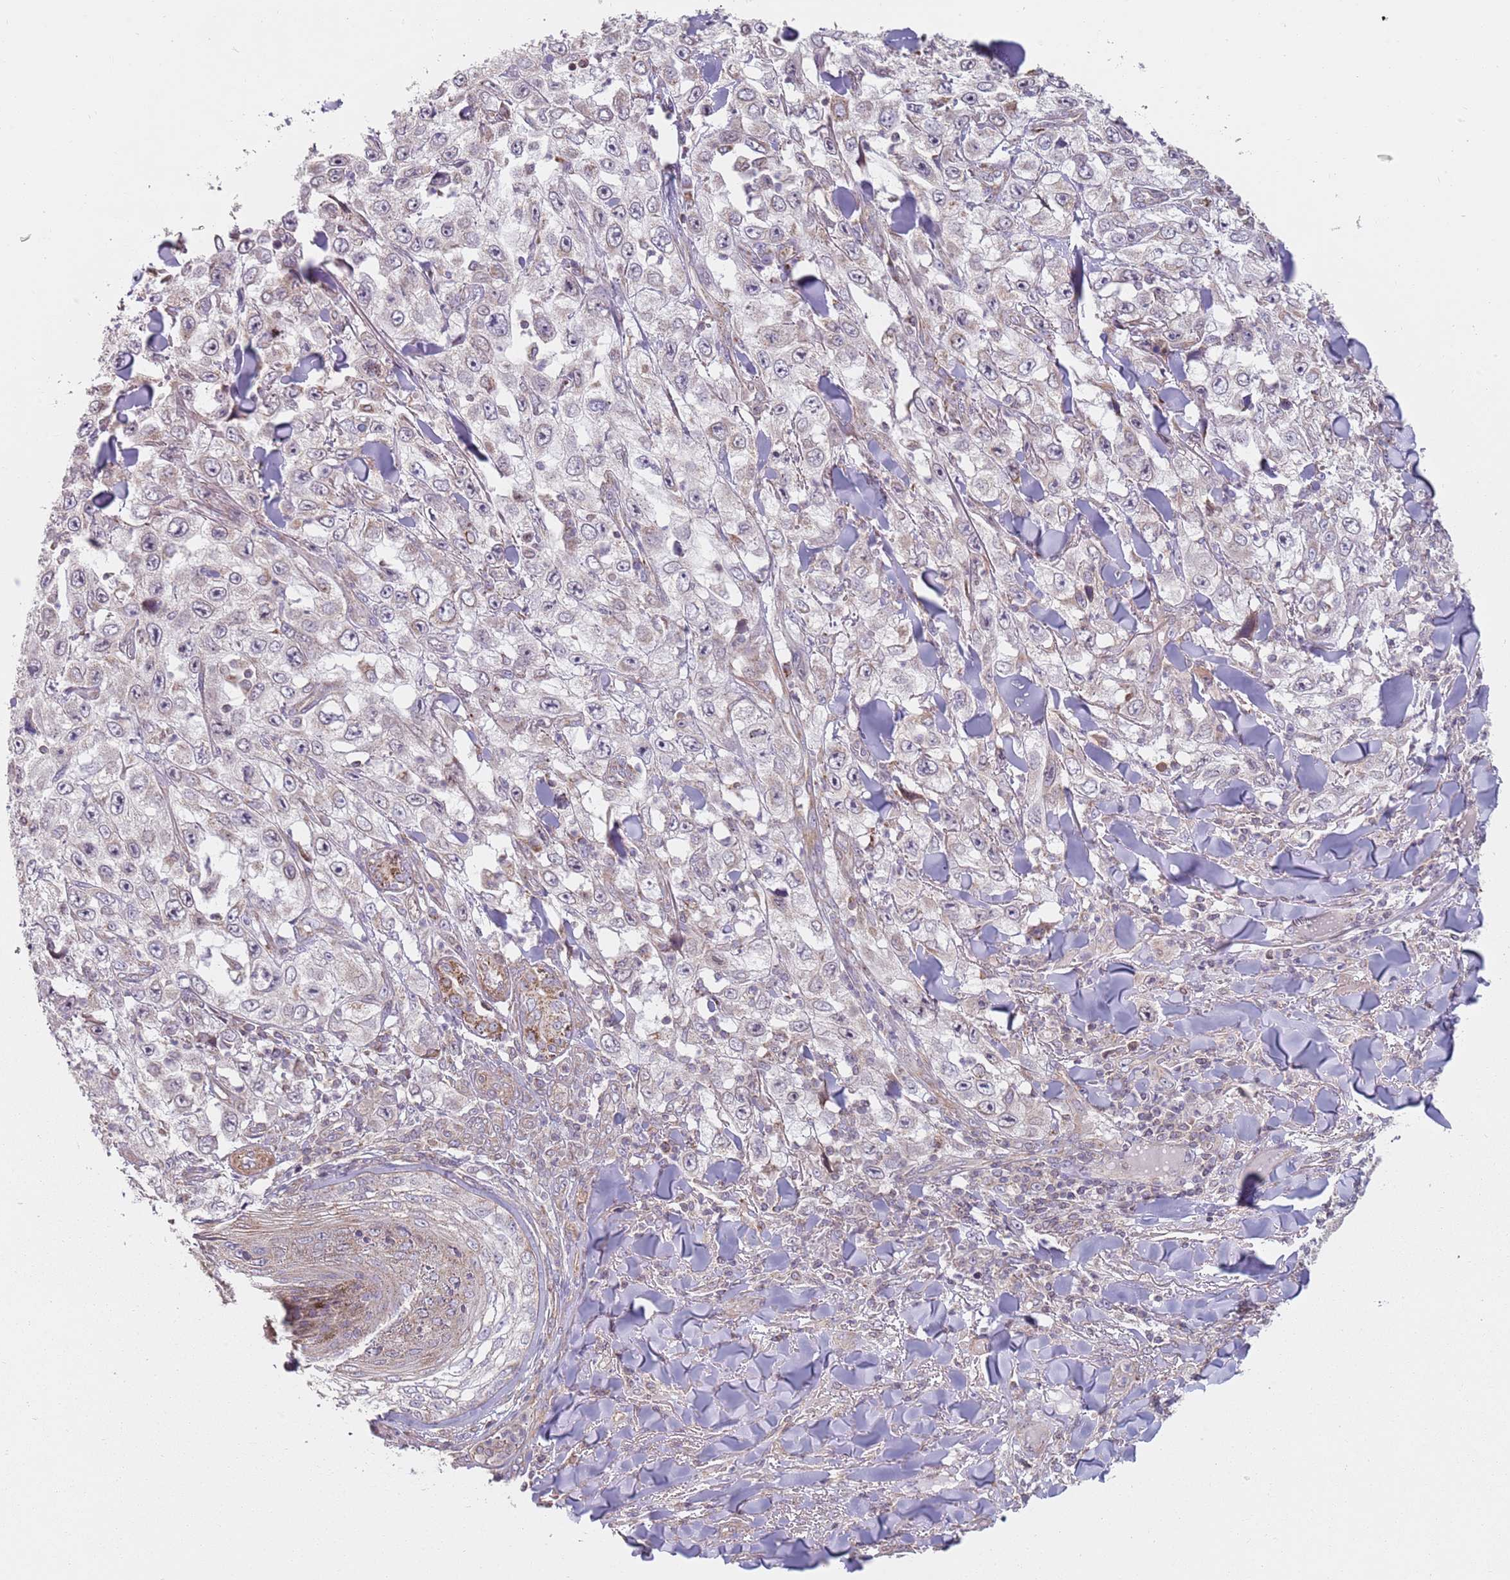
{"staining": {"intensity": "weak", "quantity": "<25%", "location": "cytoplasmic/membranous"}, "tissue": "skin cancer", "cell_type": "Tumor cells", "image_type": "cancer", "snomed": [{"axis": "morphology", "description": "Squamous cell carcinoma, NOS"}, {"axis": "topography", "description": "Skin"}], "caption": "Tumor cells are negative for brown protein staining in skin cancer (squamous cell carcinoma). (DAB (3,3'-diaminobenzidine) immunohistochemistry (IHC) with hematoxylin counter stain).", "gene": "GAS8", "patient": {"sex": "male", "age": 82}}